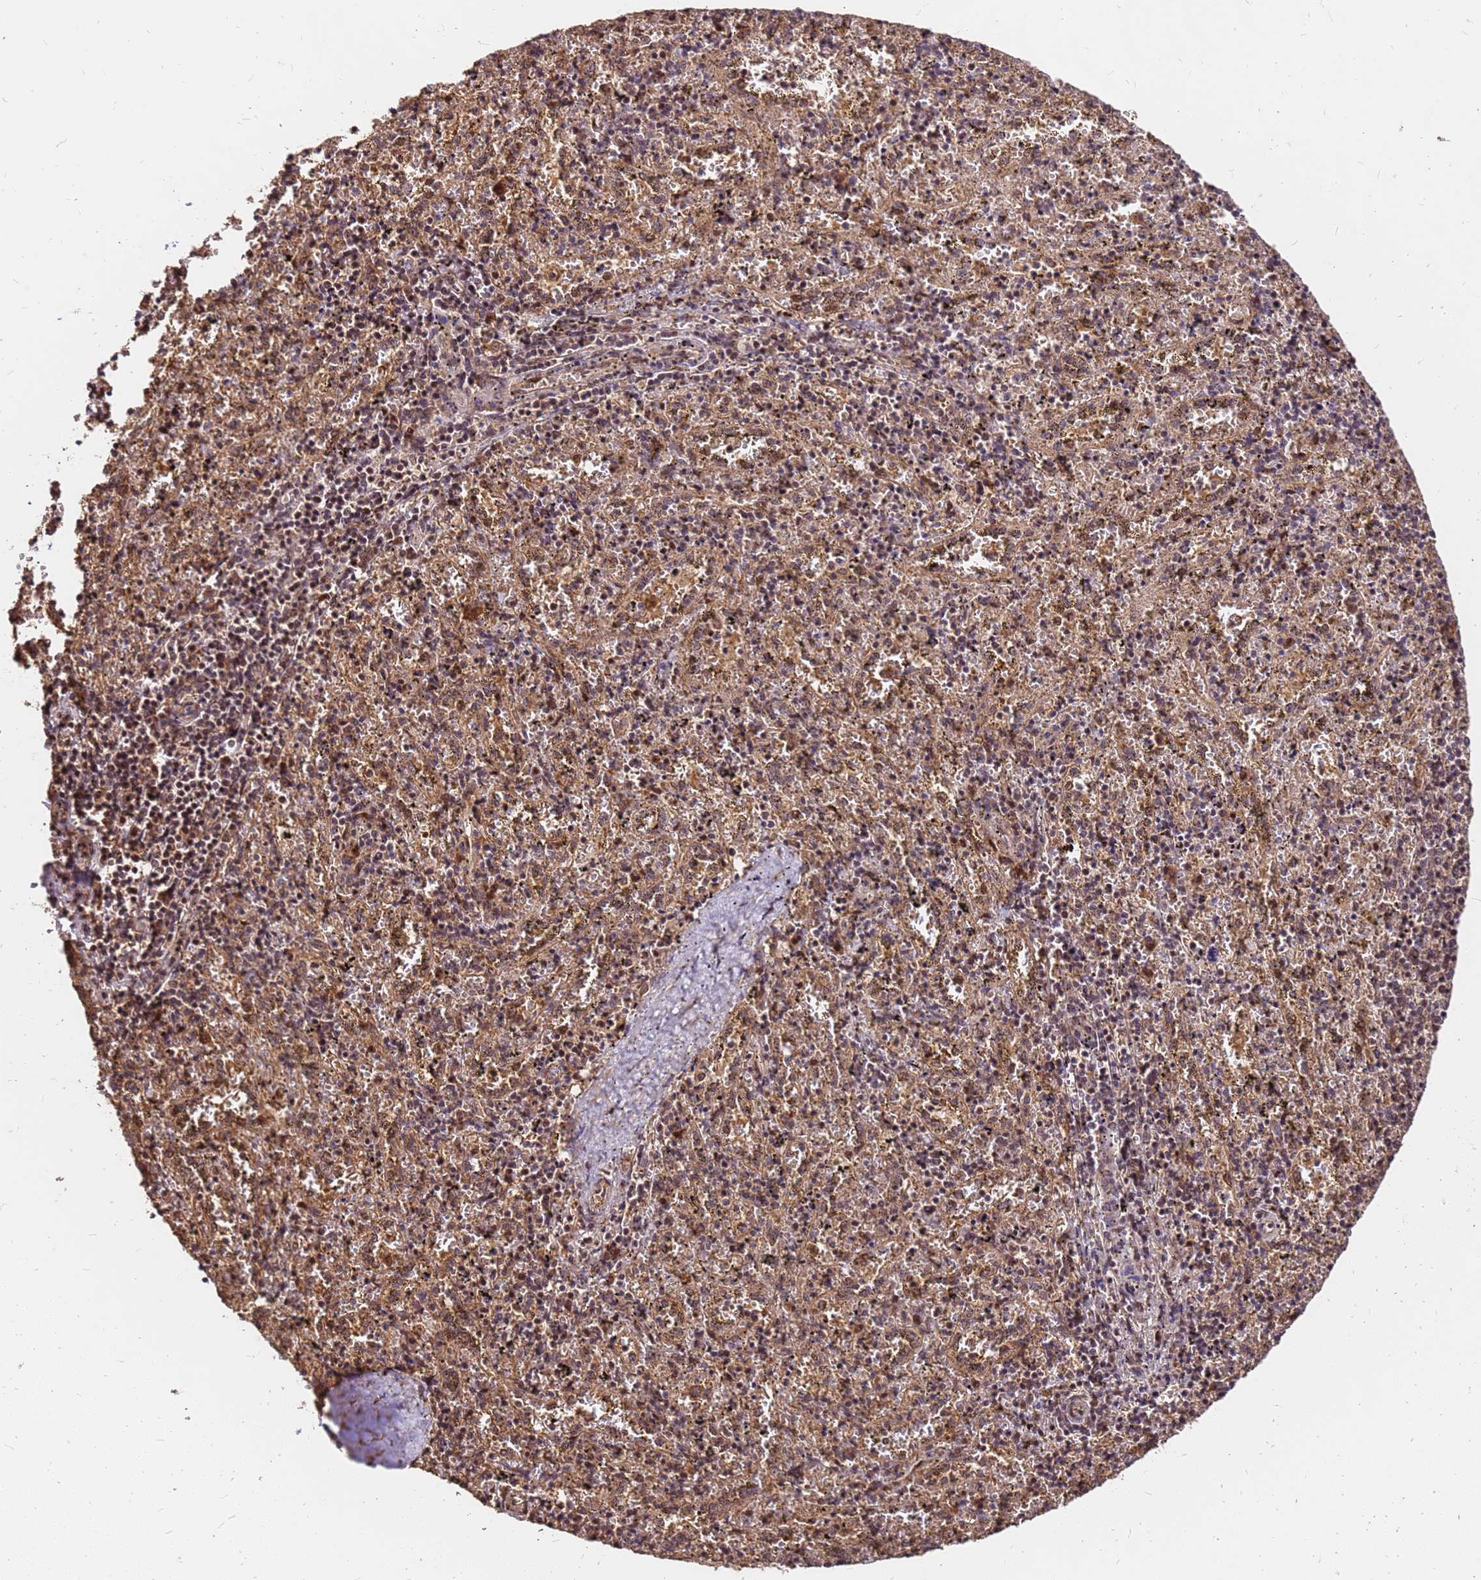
{"staining": {"intensity": "weak", "quantity": "25%-75%", "location": "cytoplasmic/membranous"}, "tissue": "spleen", "cell_type": "Cells in red pulp", "image_type": "normal", "snomed": [{"axis": "morphology", "description": "Normal tissue, NOS"}, {"axis": "topography", "description": "Spleen"}], "caption": "Immunohistochemical staining of benign human spleen exhibits low levels of weak cytoplasmic/membranous staining in approximately 25%-75% of cells in red pulp. Using DAB (brown) and hematoxylin (blue) stains, captured at high magnification using brightfield microscopy.", "gene": "GPATCH8", "patient": {"sex": "male", "age": 11}}